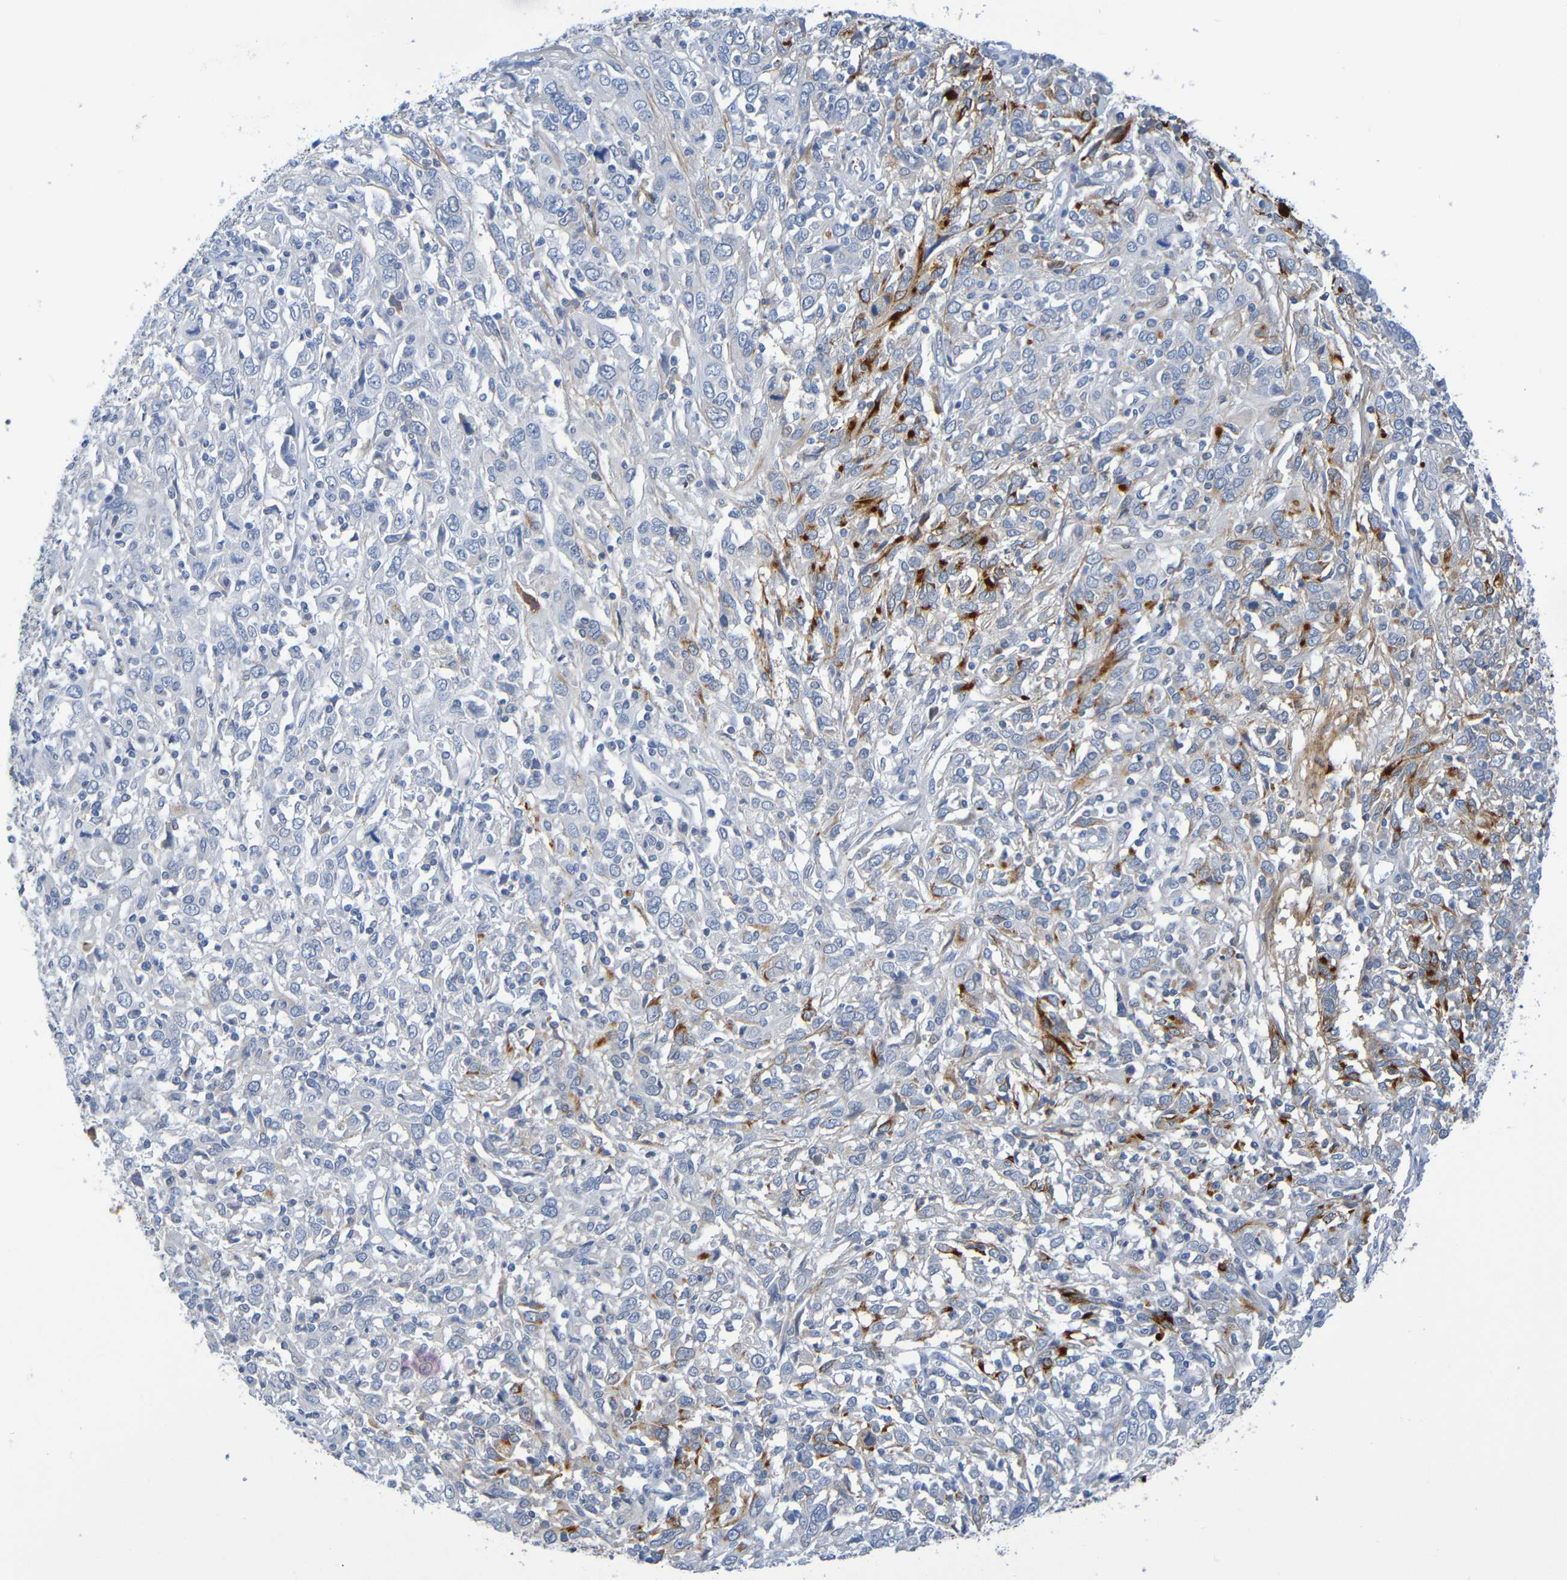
{"staining": {"intensity": "strong", "quantity": "<25%", "location": "cytoplasmic/membranous"}, "tissue": "cervical cancer", "cell_type": "Tumor cells", "image_type": "cancer", "snomed": [{"axis": "morphology", "description": "Squamous cell carcinoma, NOS"}, {"axis": "topography", "description": "Cervix"}], "caption": "This is a micrograph of IHC staining of squamous cell carcinoma (cervical), which shows strong expression in the cytoplasmic/membranous of tumor cells.", "gene": "IL10", "patient": {"sex": "female", "age": 46}}